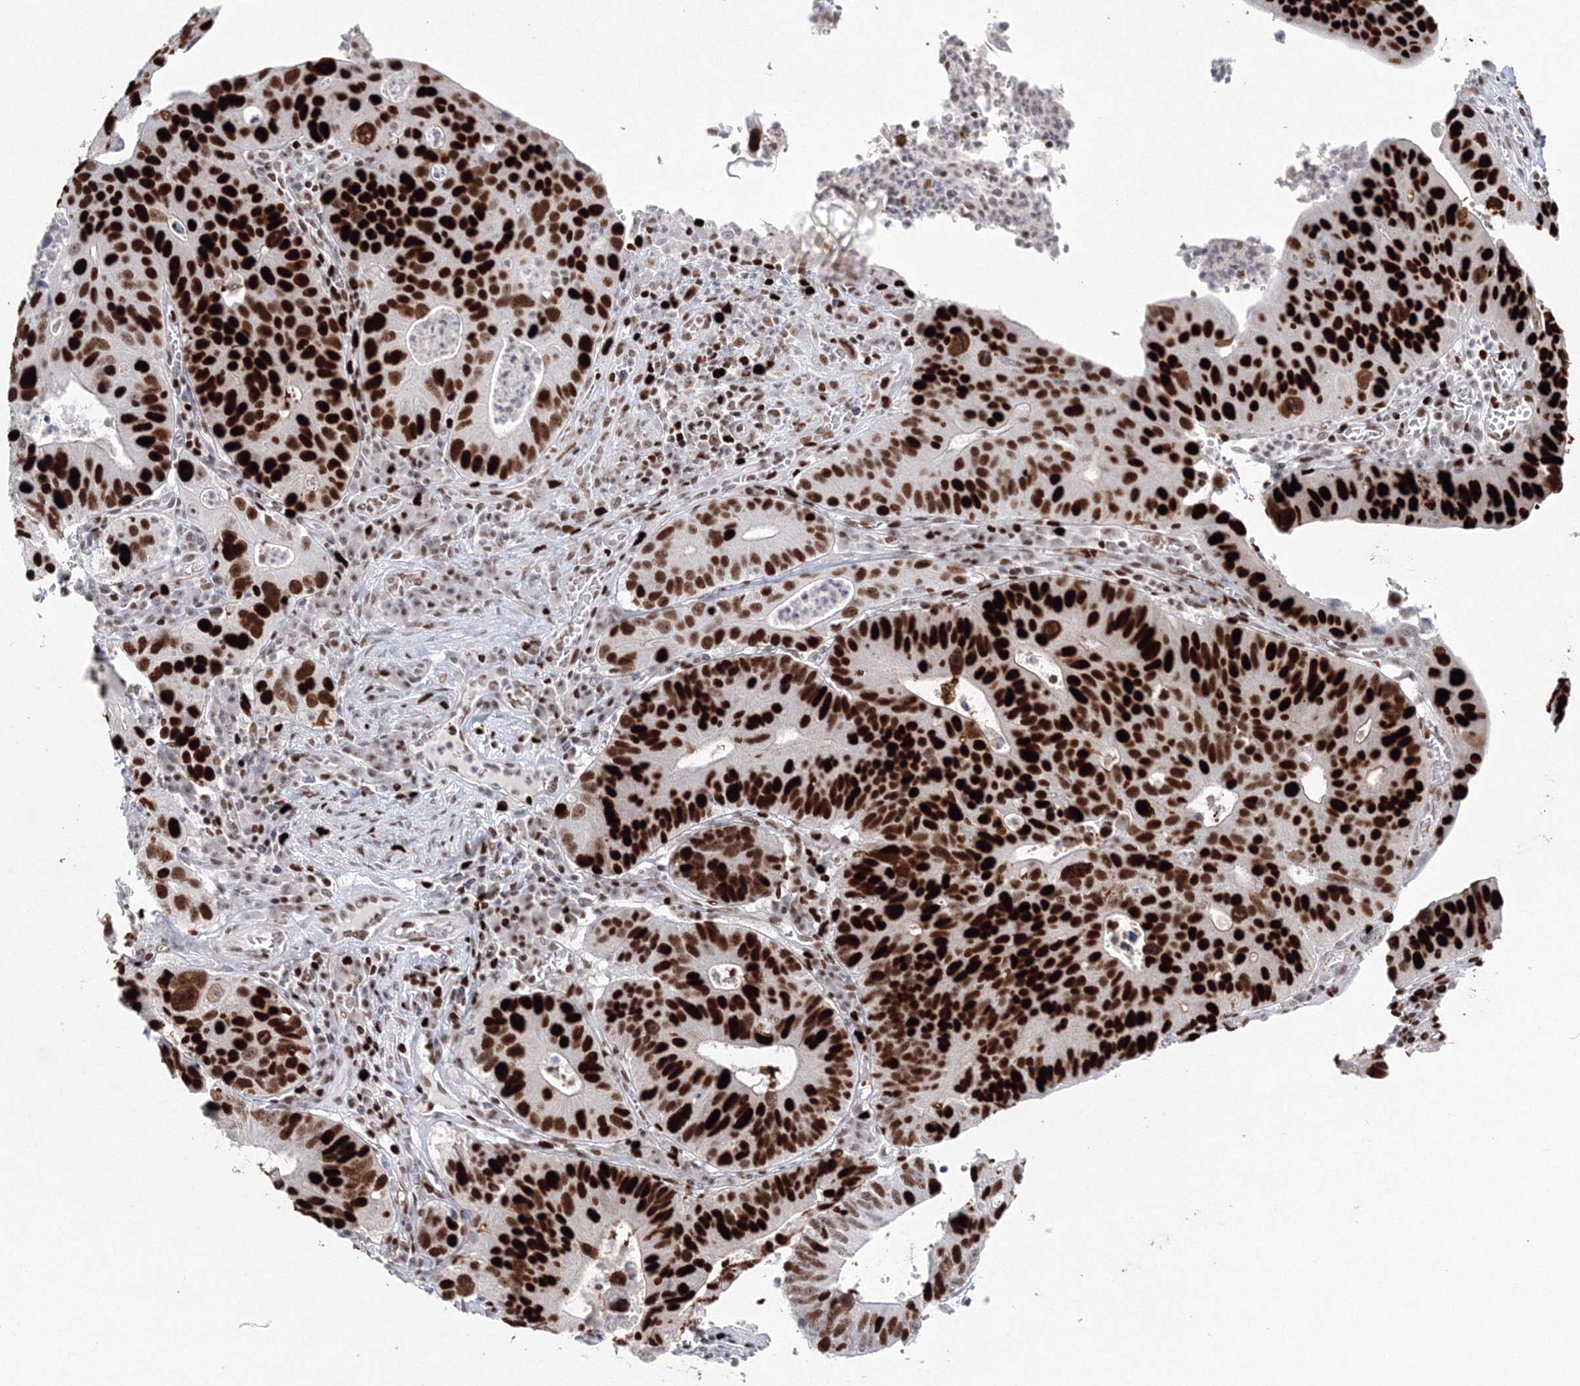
{"staining": {"intensity": "strong", "quantity": ">75%", "location": "nuclear"}, "tissue": "stomach cancer", "cell_type": "Tumor cells", "image_type": "cancer", "snomed": [{"axis": "morphology", "description": "Adenocarcinoma, NOS"}, {"axis": "topography", "description": "Stomach"}], "caption": "Approximately >75% of tumor cells in stomach adenocarcinoma reveal strong nuclear protein positivity as visualized by brown immunohistochemical staining.", "gene": "LIG1", "patient": {"sex": "male", "age": 59}}